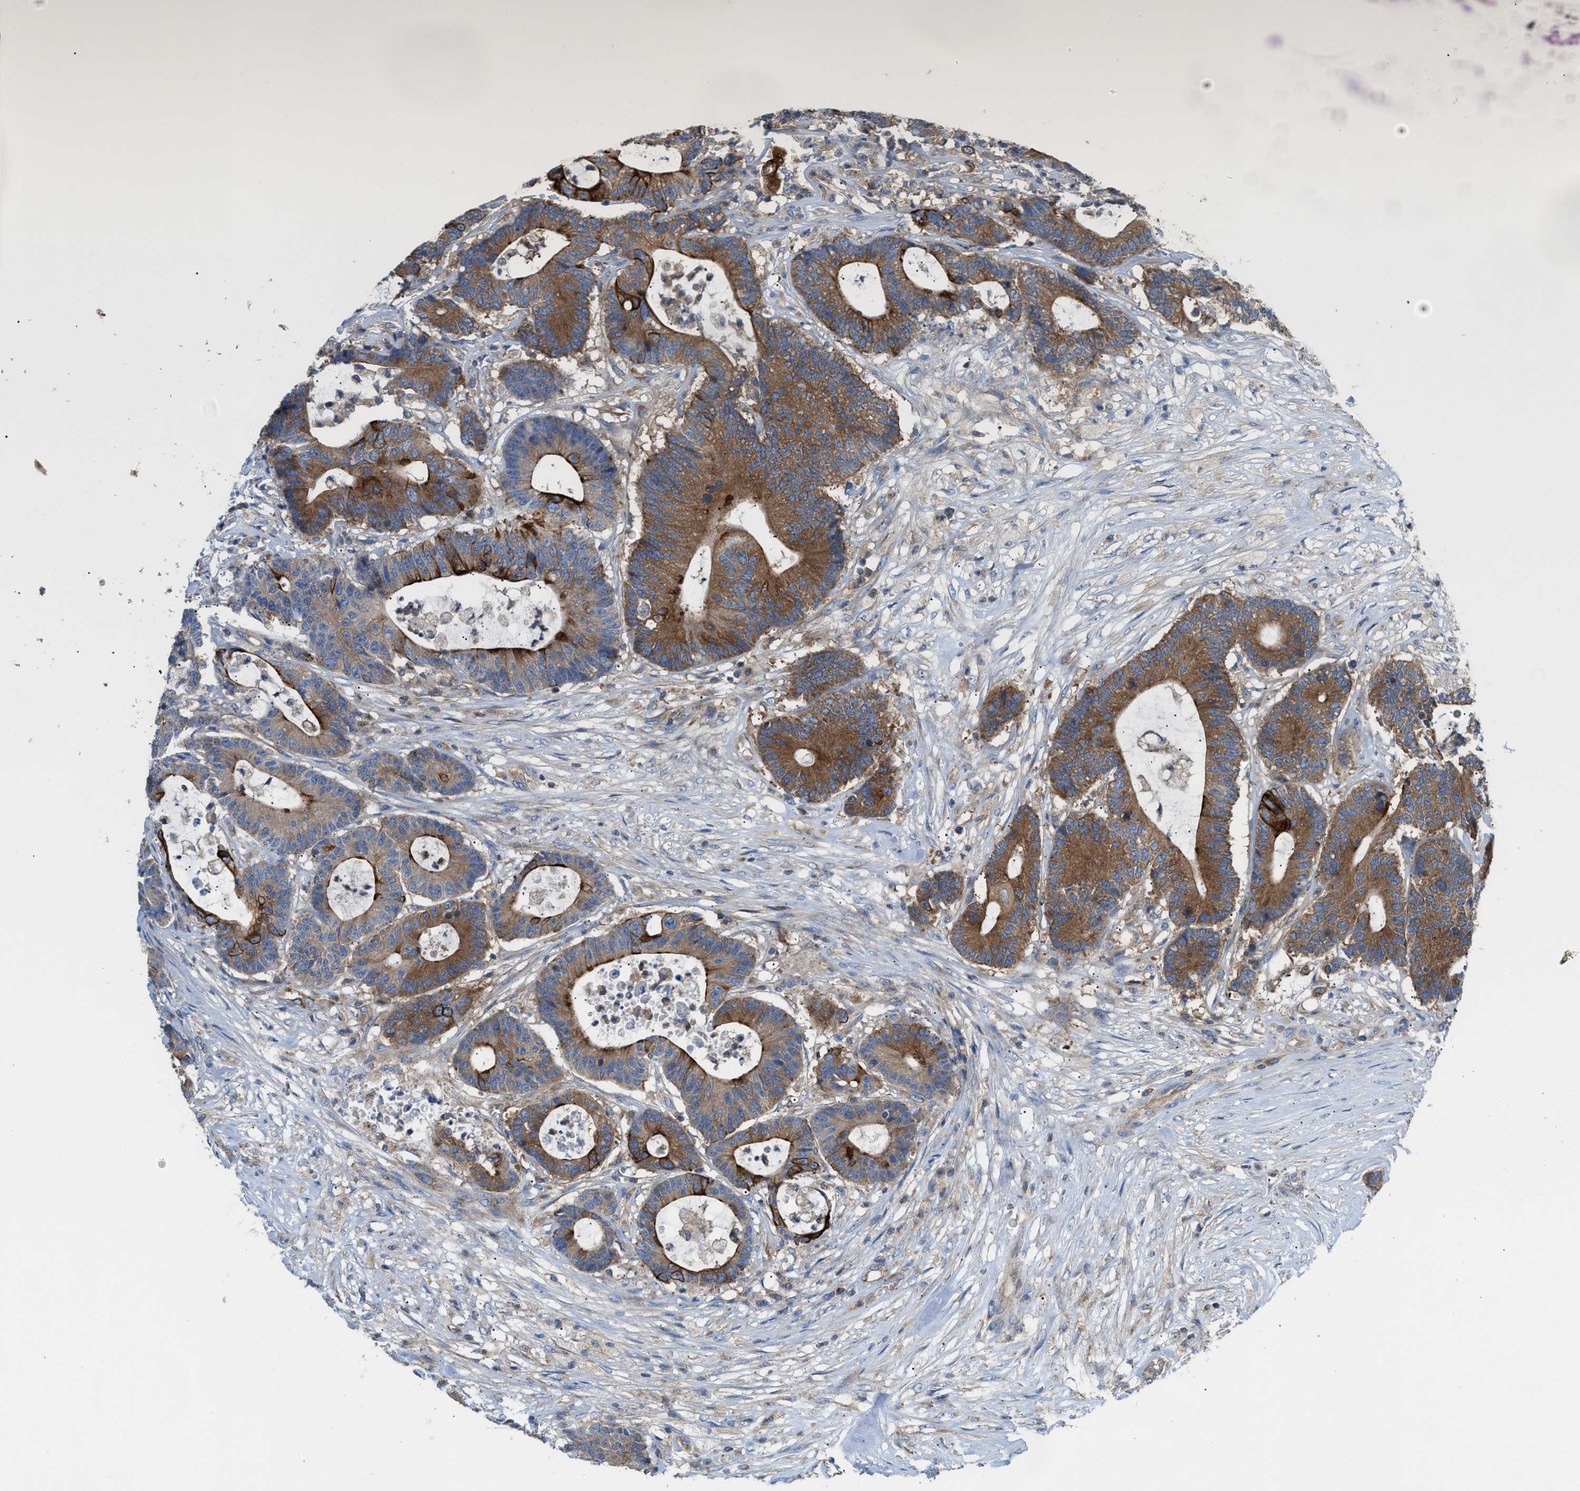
{"staining": {"intensity": "strong", "quantity": "25%-75%", "location": "cytoplasmic/membranous"}, "tissue": "colorectal cancer", "cell_type": "Tumor cells", "image_type": "cancer", "snomed": [{"axis": "morphology", "description": "Adenocarcinoma, NOS"}, {"axis": "topography", "description": "Colon"}], "caption": "Human adenocarcinoma (colorectal) stained with a brown dye displays strong cytoplasmic/membranous positive staining in about 25%-75% of tumor cells.", "gene": "TBC1D15", "patient": {"sex": "female", "age": 84}}